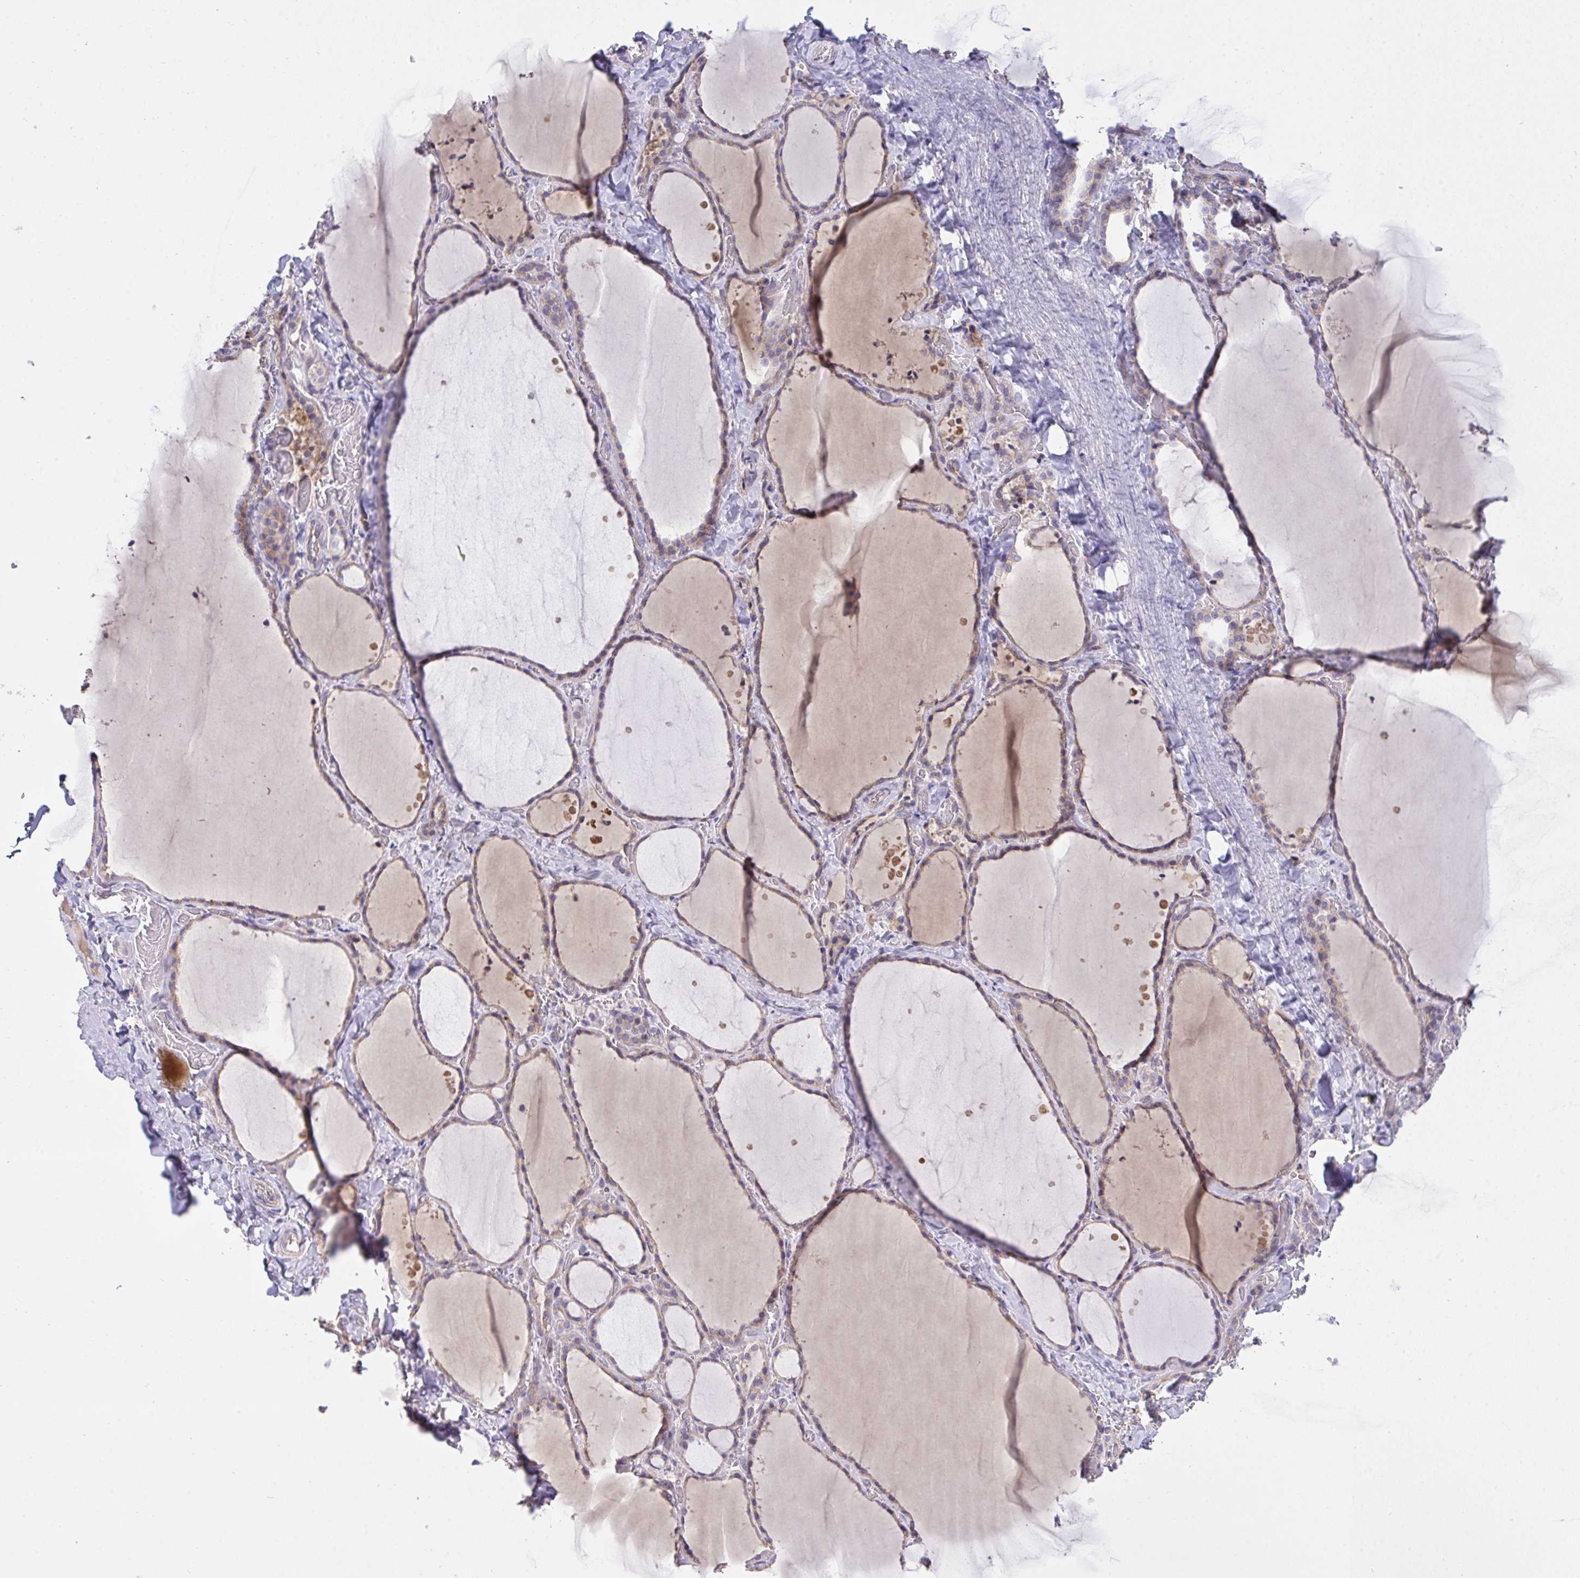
{"staining": {"intensity": "strong", "quantity": "<25%", "location": "cytoplasmic/membranous"}, "tissue": "thyroid gland", "cell_type": "Glandular cells", "image_type": "normal", "snomed": [{"axis": "morphology", "description": "Normal tissue, NOS"}, {"axis": "topography", "description": "Thyroid gland"}], "caption": "Protein staining by immunohistochemistry shows strong cytoplasmic/membranous positivity in about <25% of glandular cells in benign thyroid gland.", "gene": "ZNF581", "patient": {"sex": "female", "age": 36}}